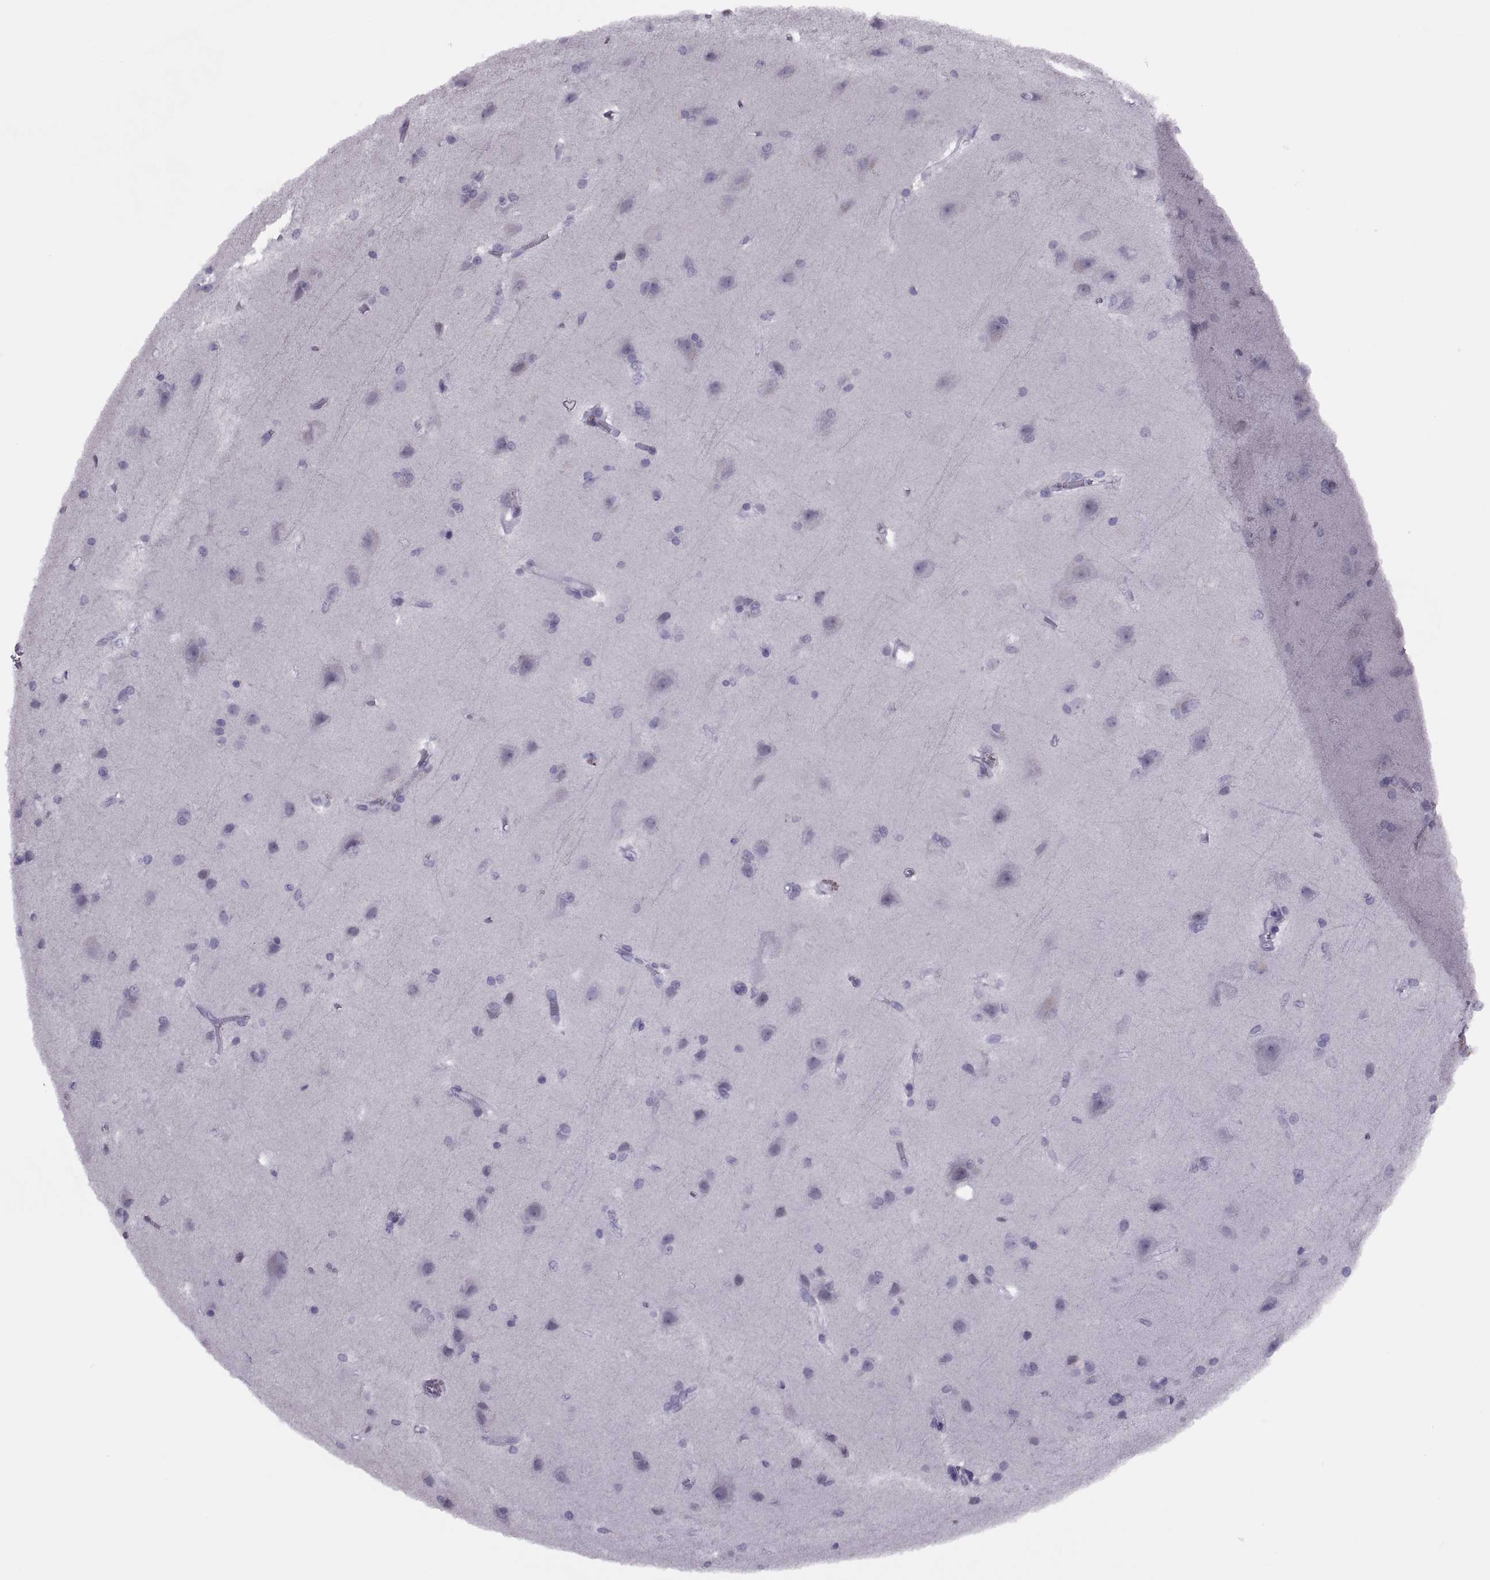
{"staining": {"intensity": "negative", "quantity": "none", "location": "none"}, "tissue": "cerebral cortex", "cell_type": "Endothelial cells", "image_type": "normal", "snomed": [{"axis": "morphology", "description": "Normal tissue, NOS"}, {"axis": "topography", "description": "Cerebral cortex"}], "caption": "Immunohistochemistry histopathology image of benign cerebral cortex: cerebral cortex stained with DAB (3,3'-diaminobenzidine) displays no significant protein expression in endothelial cells.", "gene": "SYNGR4", "patient": {"sex": "male", "age": 37}}